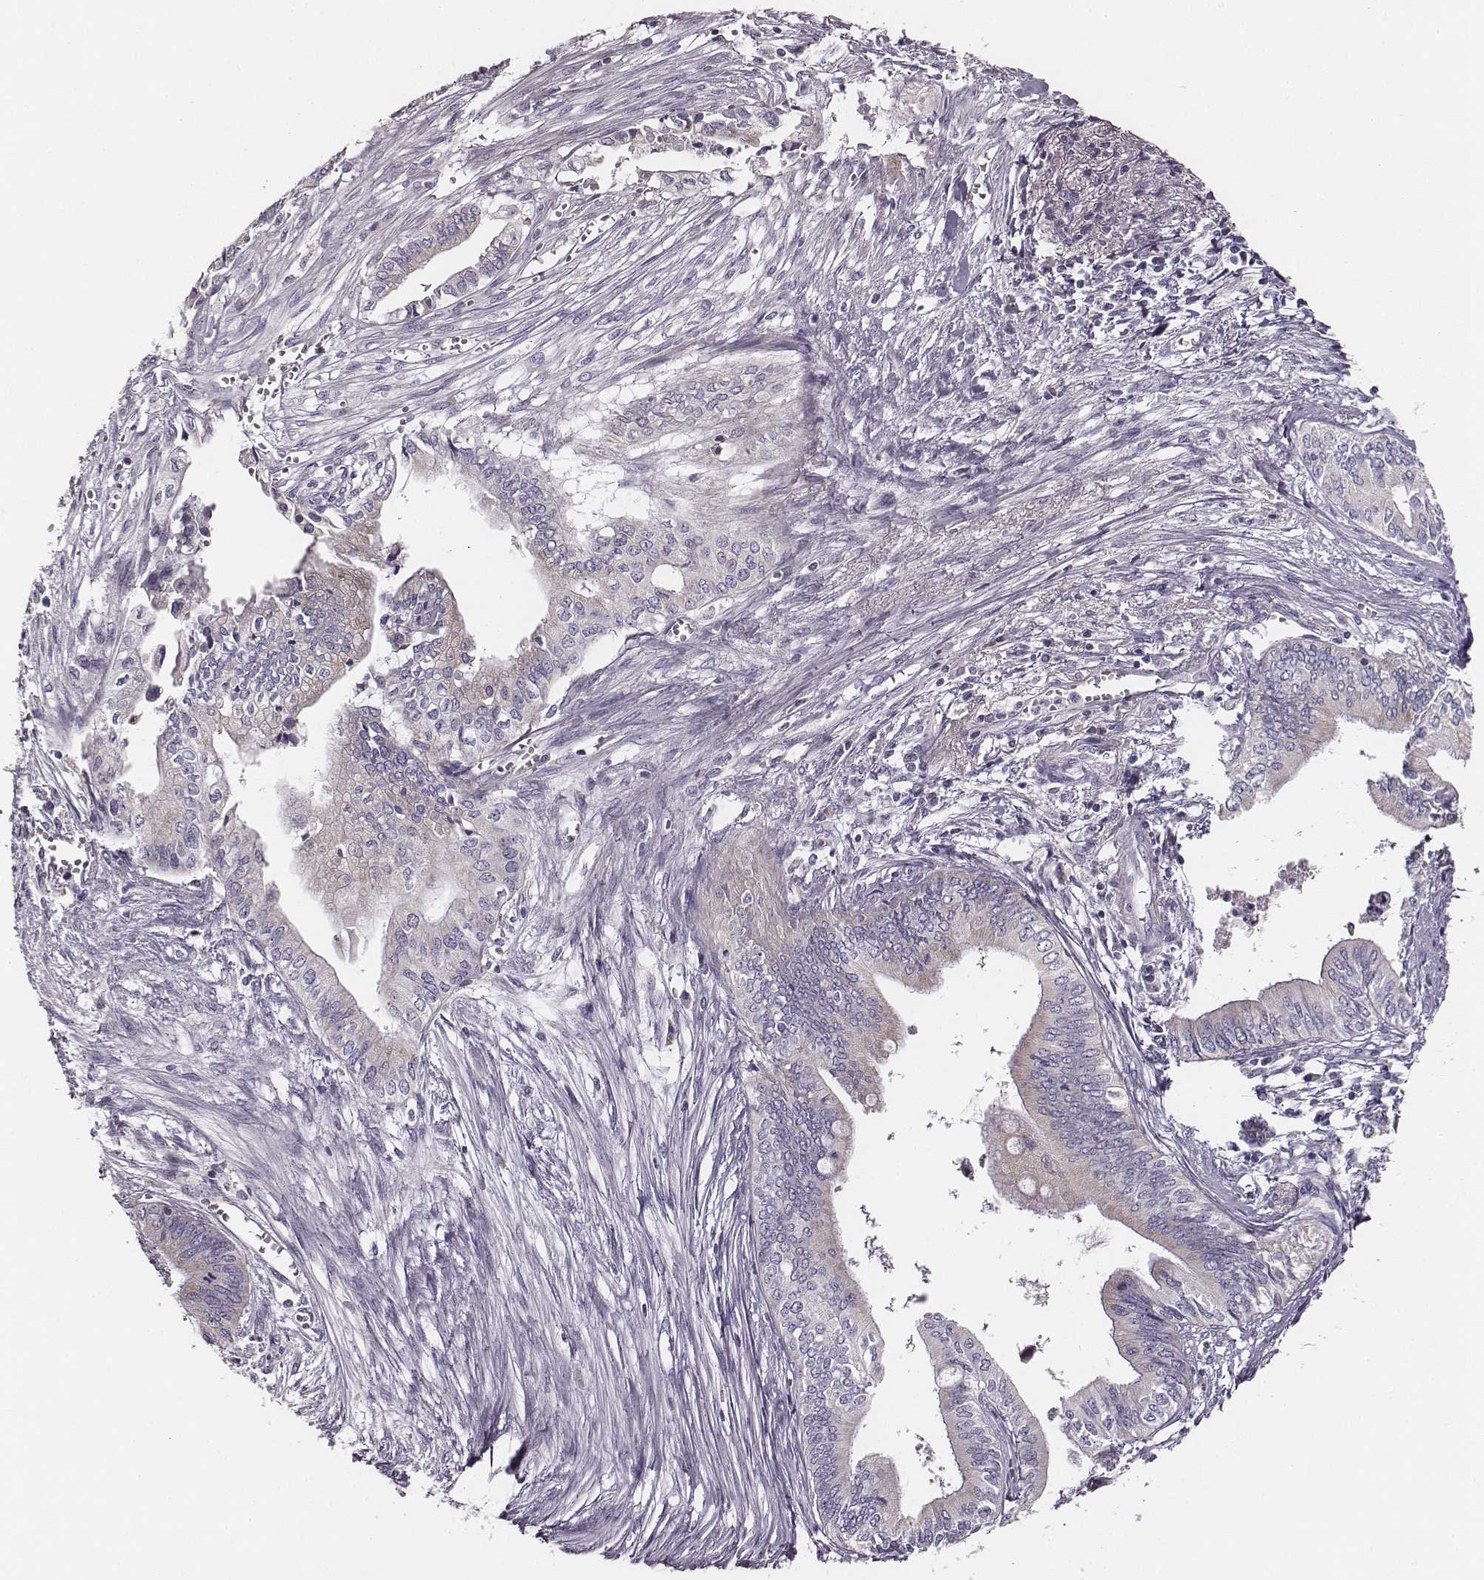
{"staining": {"intensity": "negative", "quantity": "none", "location": "none"}, "tissue": "pancreatic cancer", "cell_type": "Tumor cells", "image_type": "cancer", "snomed": [{"axis": "morphology", "description": "Adenocarcinoma, NOS"}, {"axis": "topography", "description": "Pancreas"}], "caption": "Immunohistochemistry histopathology image of human pancreatic cancer stained for a protein (brown), which reveals no positivity in tumor cells. (Immunohistochemistry (ihc), brightfield microscopy, high magnification).", "gene": "UBL4B", "patient": {"sex": "female", "age": 61}}